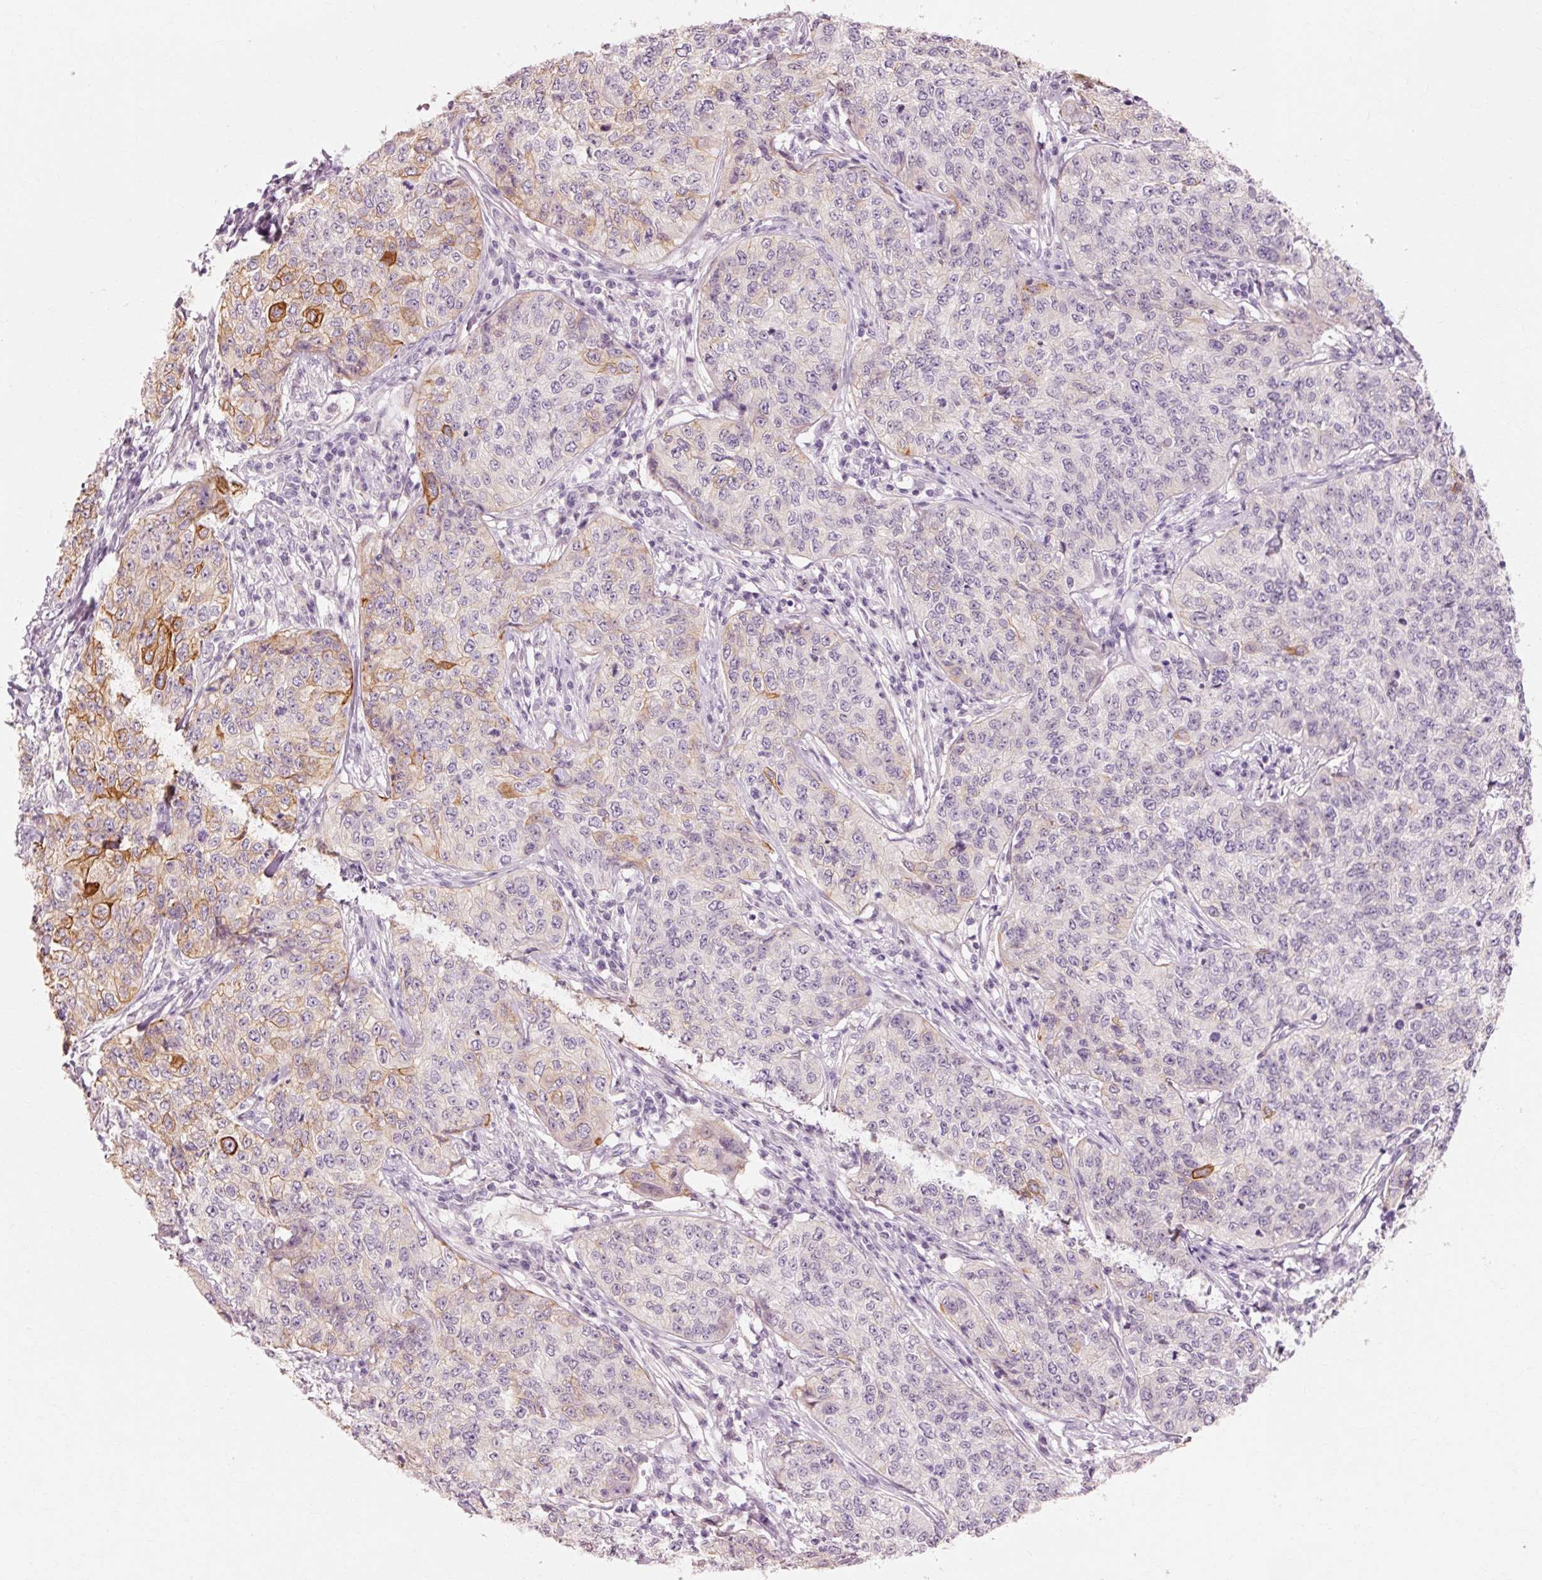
{"staining": {"intensity": "strong", "quantity": "<25%", "location": "cytoplasmic/membranous"}, "tissue": "cervical cancer", "cell_type": "Tumor cells", "image_type": "cancer", "snomed": [{"axis": "morphology", "description": "Squamous cell carcinoma, NOS"}, {"axis": "topography", "description": "Cervix"}], "caption": "This micrograph exhibits IHC staining of human cervical cancer (squamous cell carcinoma), with medium strong cytoplasmic/membranous positivity in approximately <25% of tumor cells.", "gene": "TRIM73", "patient": {"sex": "female", "age": 35}}